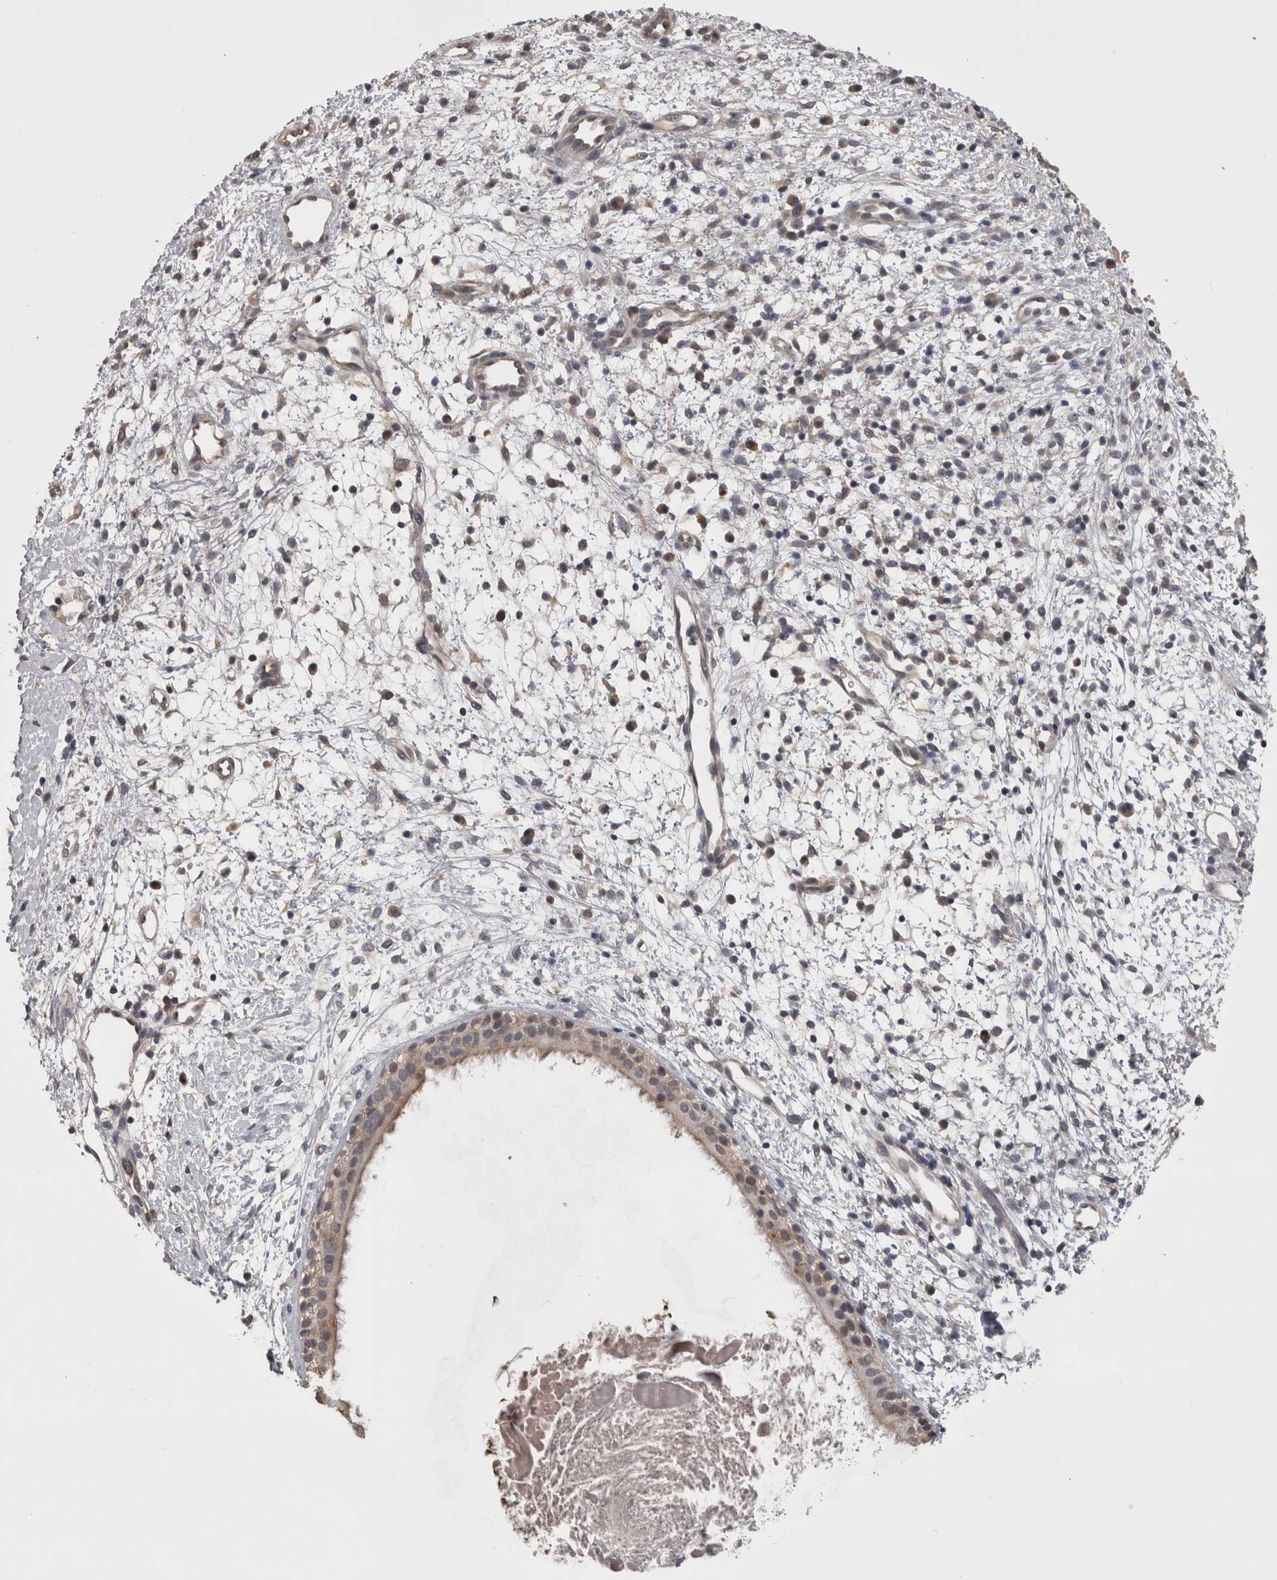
{"staining": {"intensity": "negative", "quantity": "none", "location": "none"}, "tissue": "nasopharynx", "cell_type": "Respiratory epithelial cells", "image_type": "normal", "snomed": [{"axis": "morphology", "description": "Normal tissue, NOS"}, {"axis": "topography", "description": "Nasopharynx"}], "caption": "Immunohistochemistry histopathology image of normal nasopharynx: human nasopharynx stained with DAB demonstrates no significant protein expression in respiratory epithelial cells. The staining was performed using DAB to visualize the protein expression in brown, while the nuclei were stained in blue with hematoxylin (Magnification: 20x).", "gene": "APRT", "patient": {"sex": "male", "age": 22}}